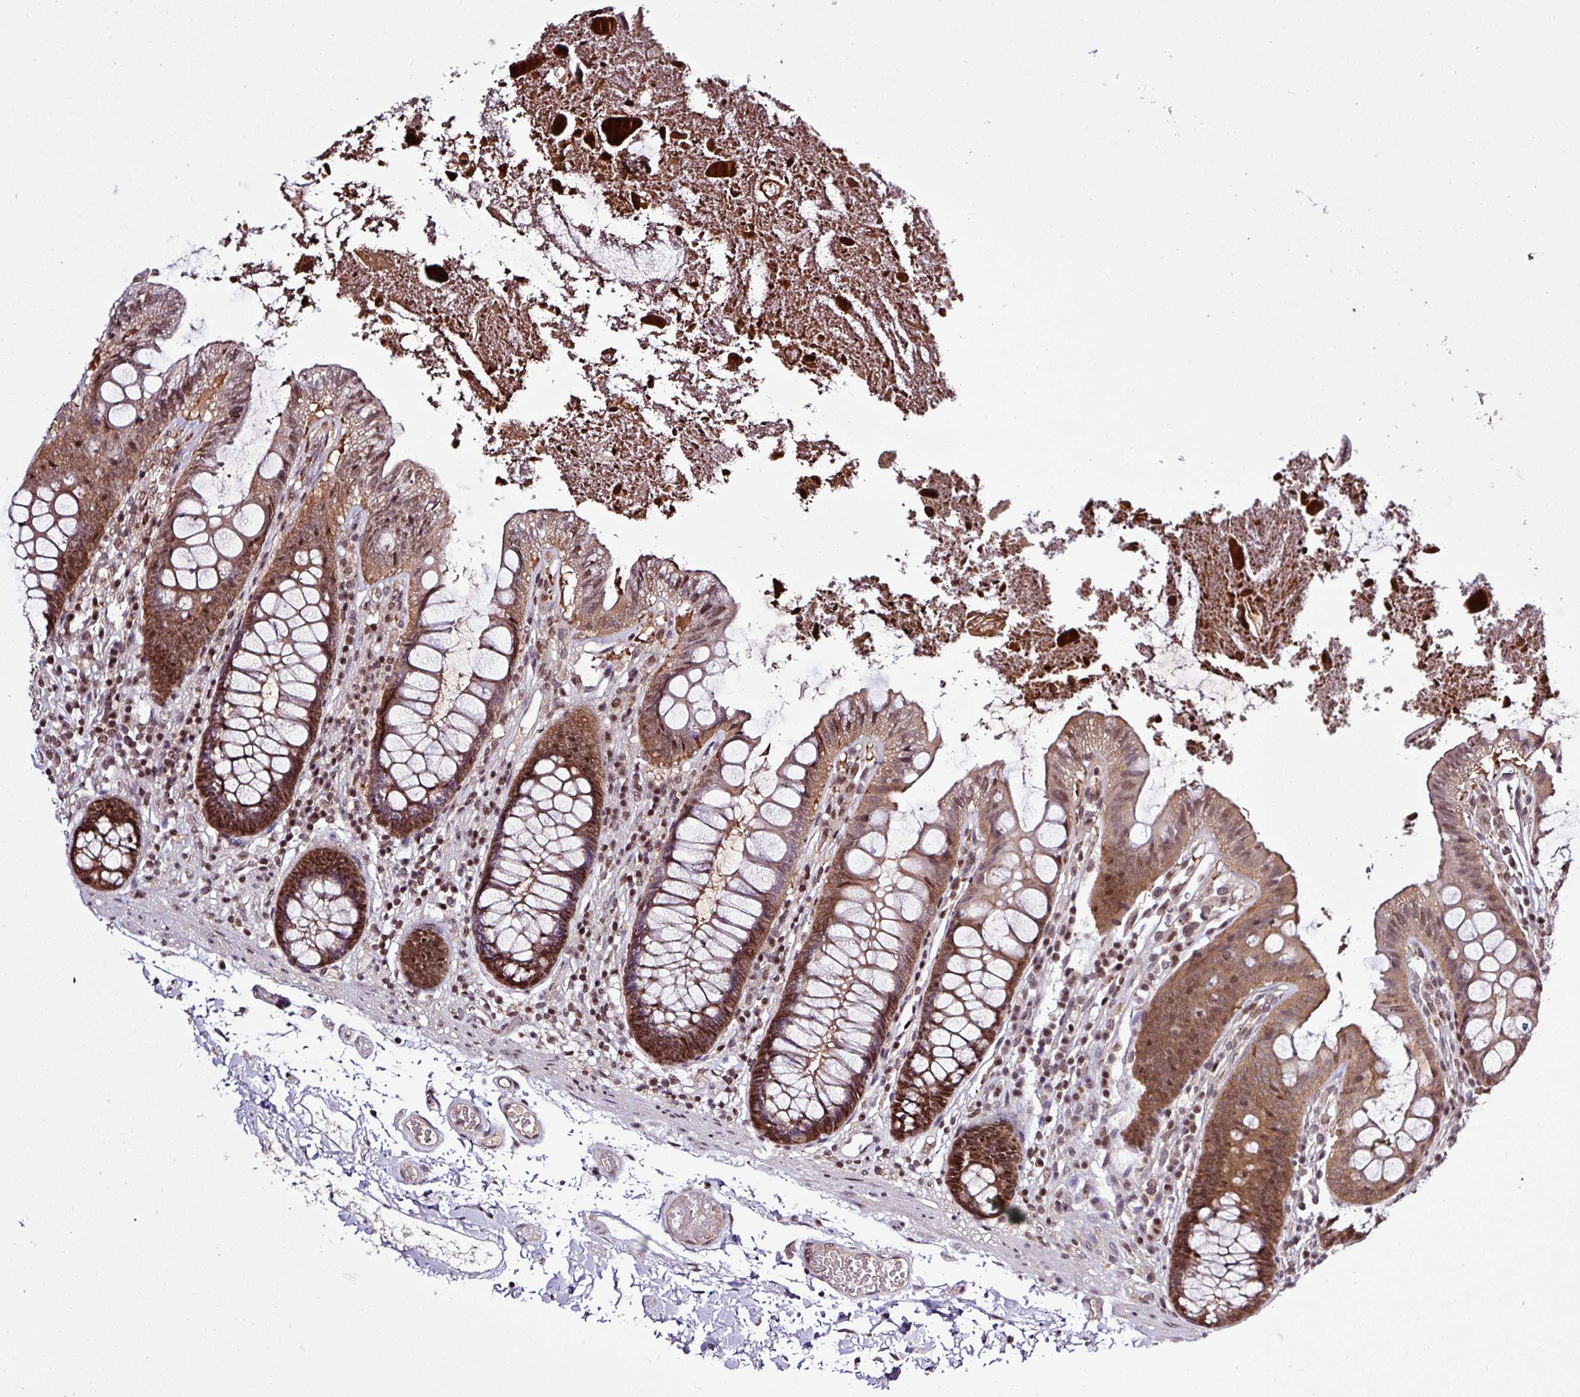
{"staining": {"intensity": "weak", "quantity": ">75%", "location": "cytoplasmic/membranous"}, "tissue": "colon", "cell_type": "Endothelial cells", "image_type": "normal", "snomed": [{"axis": "morphology", "description": "Normal tissue, NOS"}, {"axis": "topography", "description": "Colon"}], "caption": "A low amount of weak cytoplasmic/membranous positivity is seen in about >75% of endothelial cells in unremarkable colon. (IHC, brightfield microscopy, high magnification).", "gene": "ITPKC", "patient": {"sex": "male", "age": 84}}